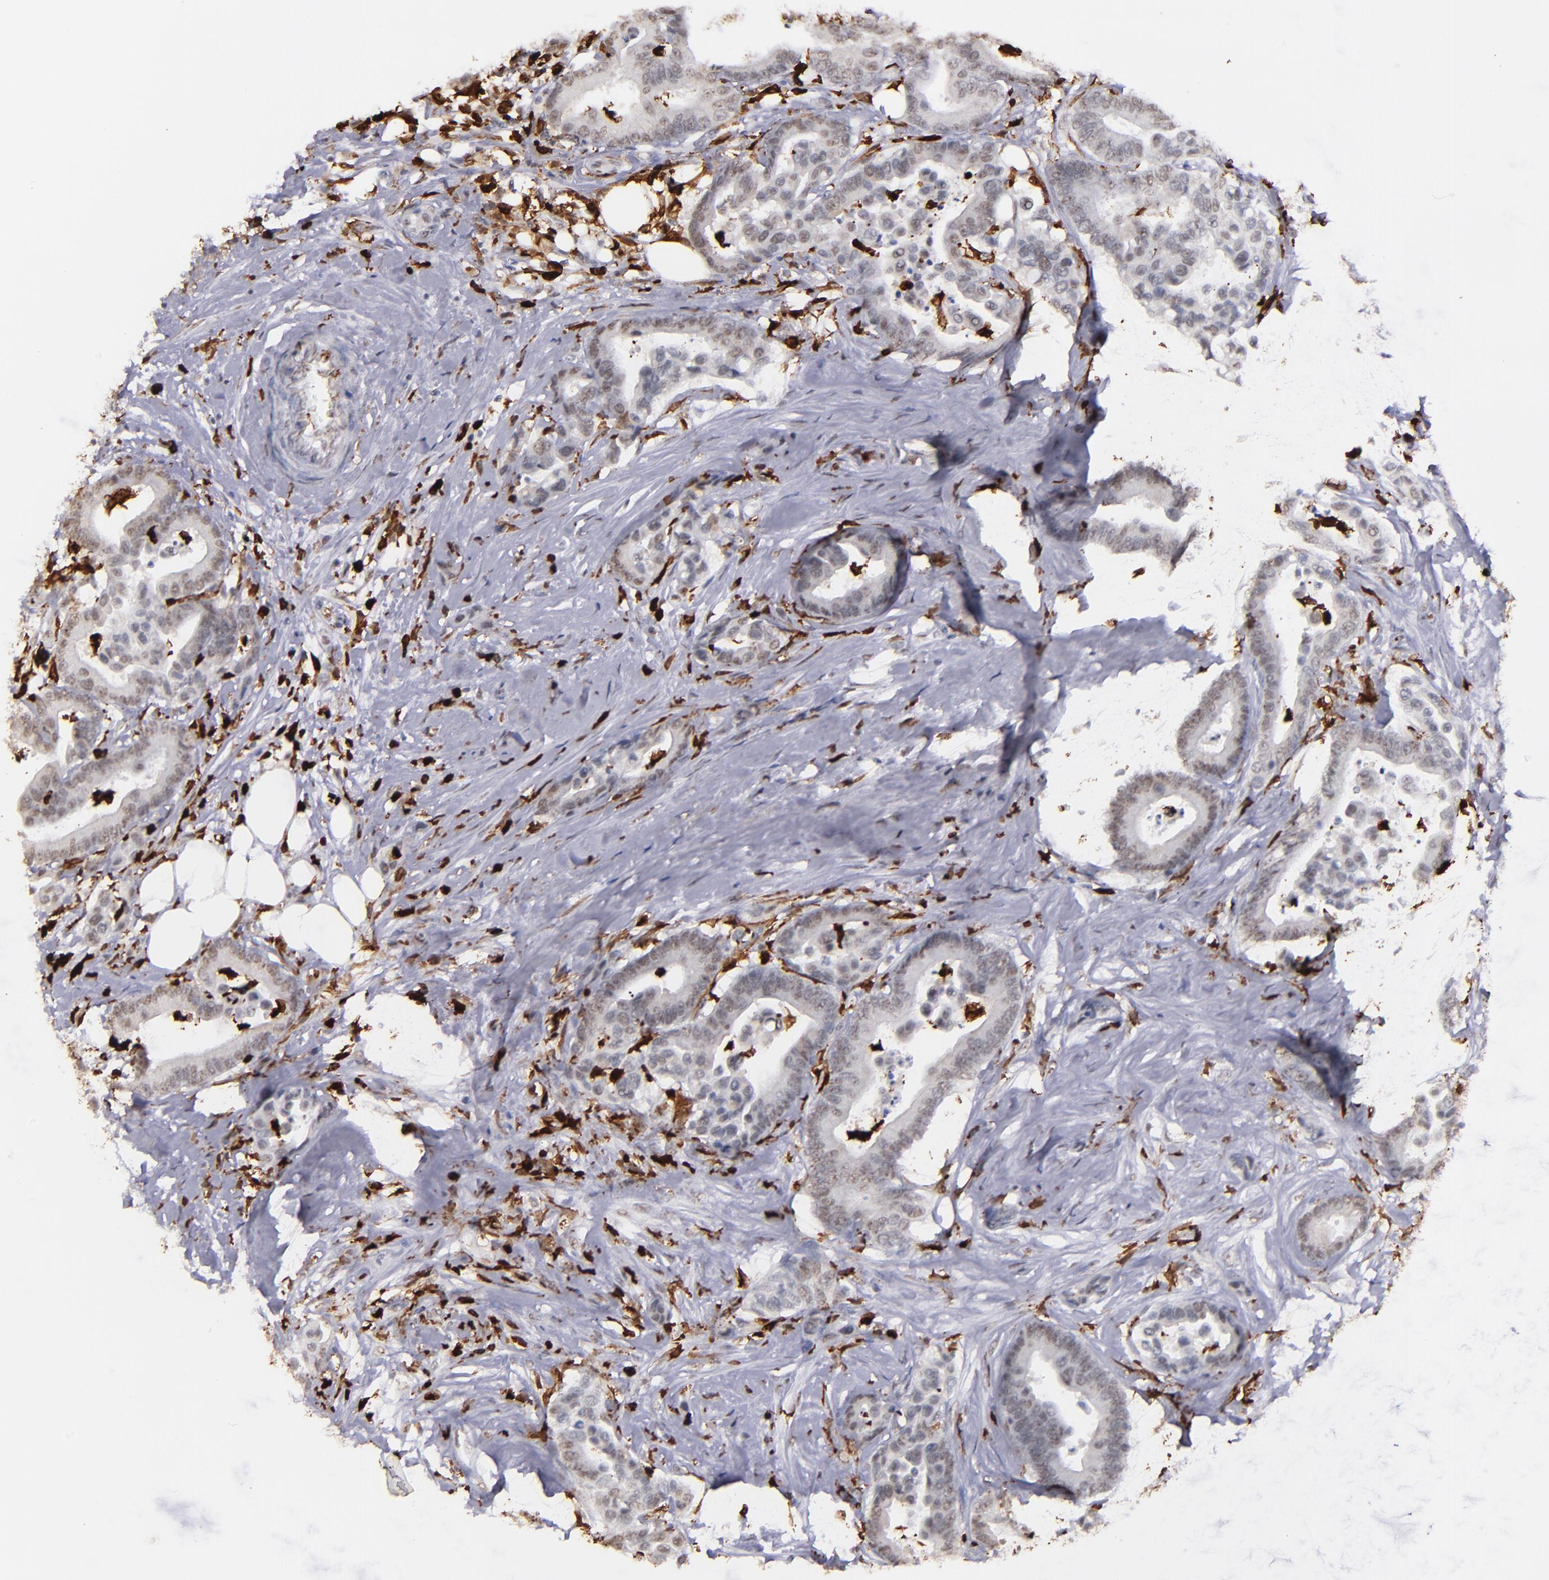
{"staining": {"intensity": "negative", "quantity": "none", "location": "none"}, "tissue": "colorectal cancer", "cell_type": "Tumor cells", "image_type": "cancer", "snomed": [{"axis": "morphology", "description": "Adenocarcinoma, NOS"}, {"axis": "topography", "description": "Colon"}], "caption": "Immunohistochemistry of human colorectal cancer (adenocarcinoma) shows no positivity in tumor cells.", "gene": "NCF2", "patient": {"sex": "male", "age": 82}}